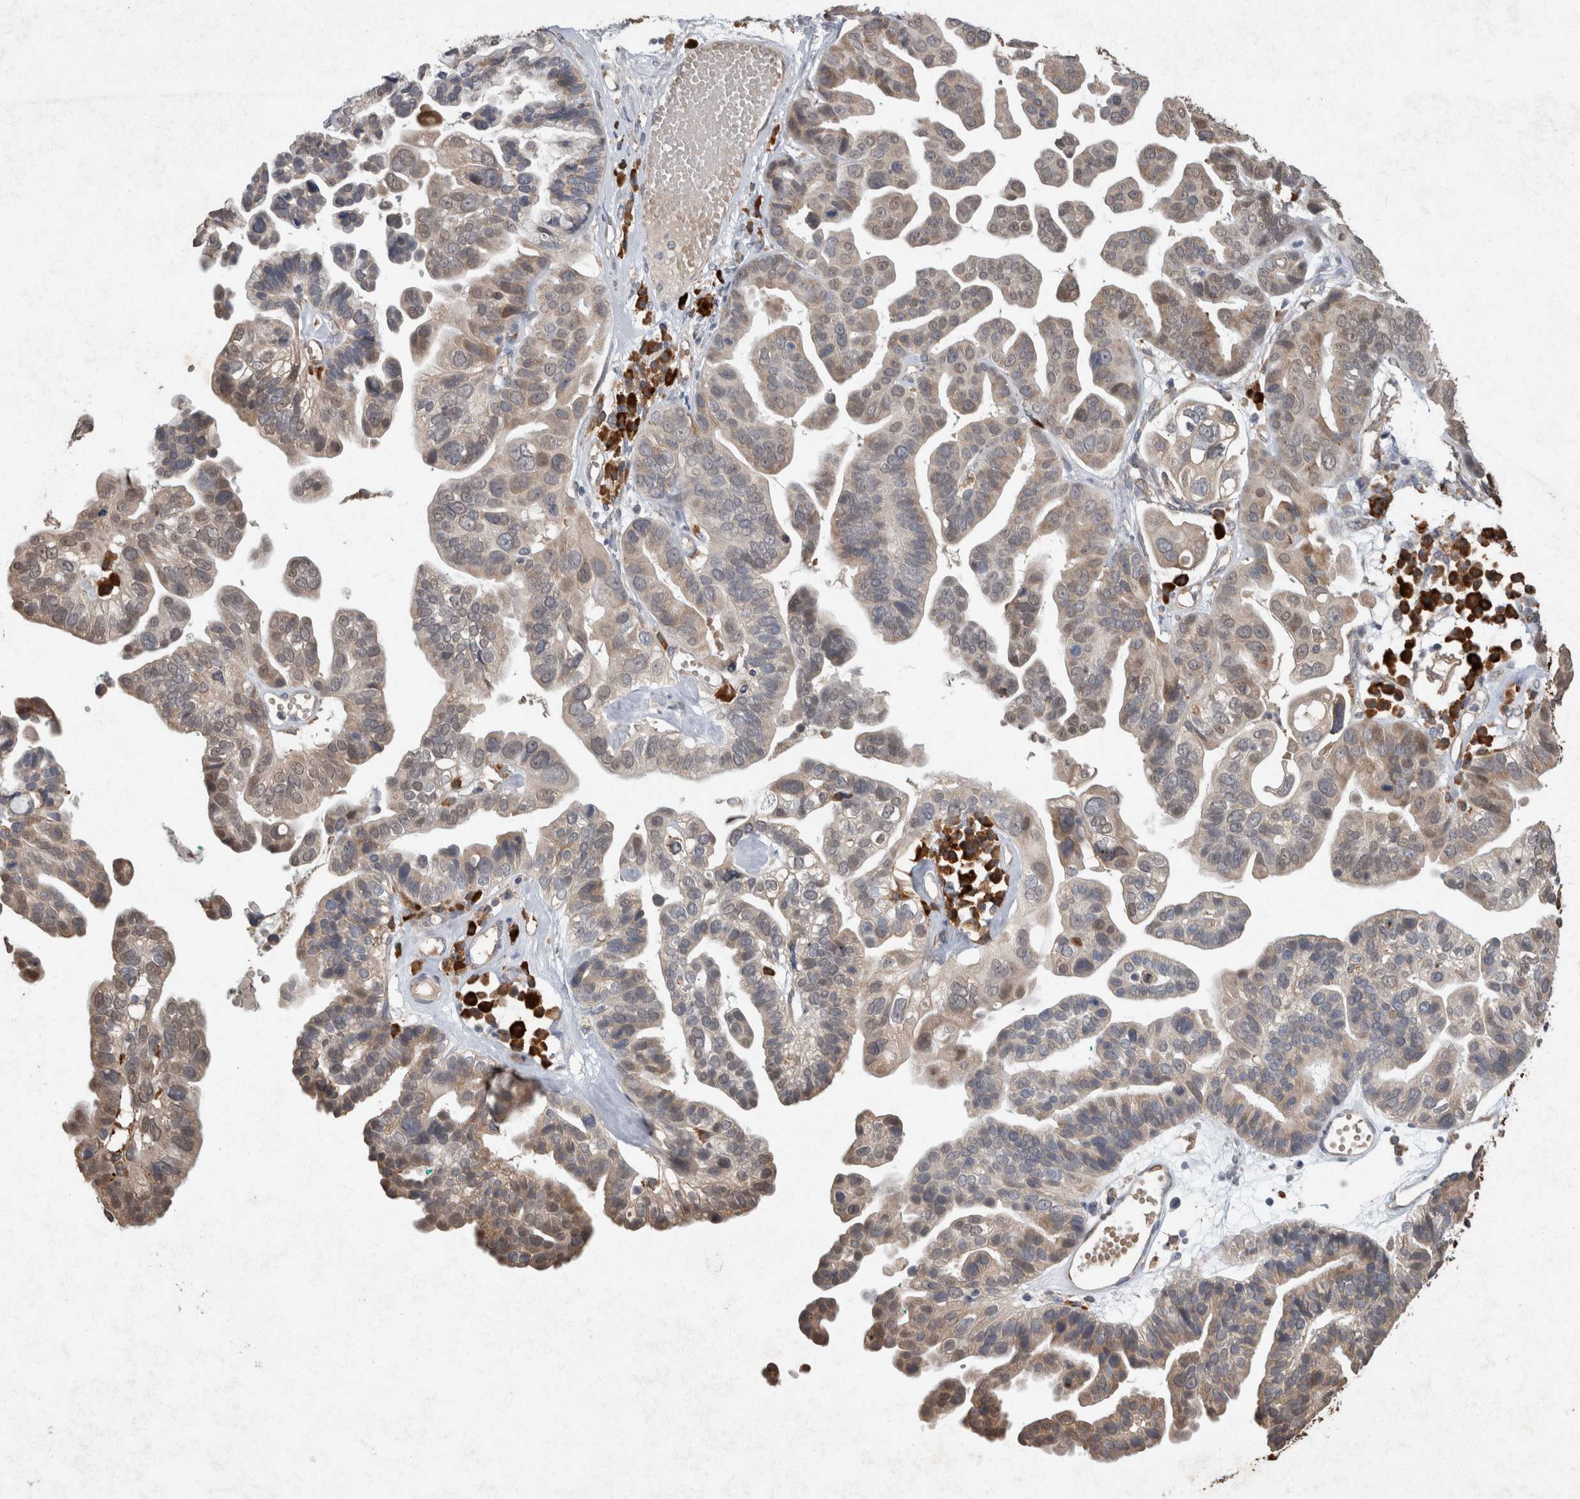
{"staining": {"intensity": "weak", "quantity": ">75%", "location": "cytoplasmic/membranous"}, "tissue": "ovarian cancer", "cell_type": "Tumor cells", "image_type": "cancer", "snomed": [{"axis": "morphology", "description": "Cystadenocarcinoma, serous, NOS"}, {"axis": "topography", "description": "Ovary"}], "caption": "Protein staining demonstrates weak cytoplasmic/membranous expression in approximately >75% of tumor cells in ovarian cancer (serous cystadenocarcinoma).", "gene": "ADGRL3", "patient": {"sex": "female", "age": 56}}